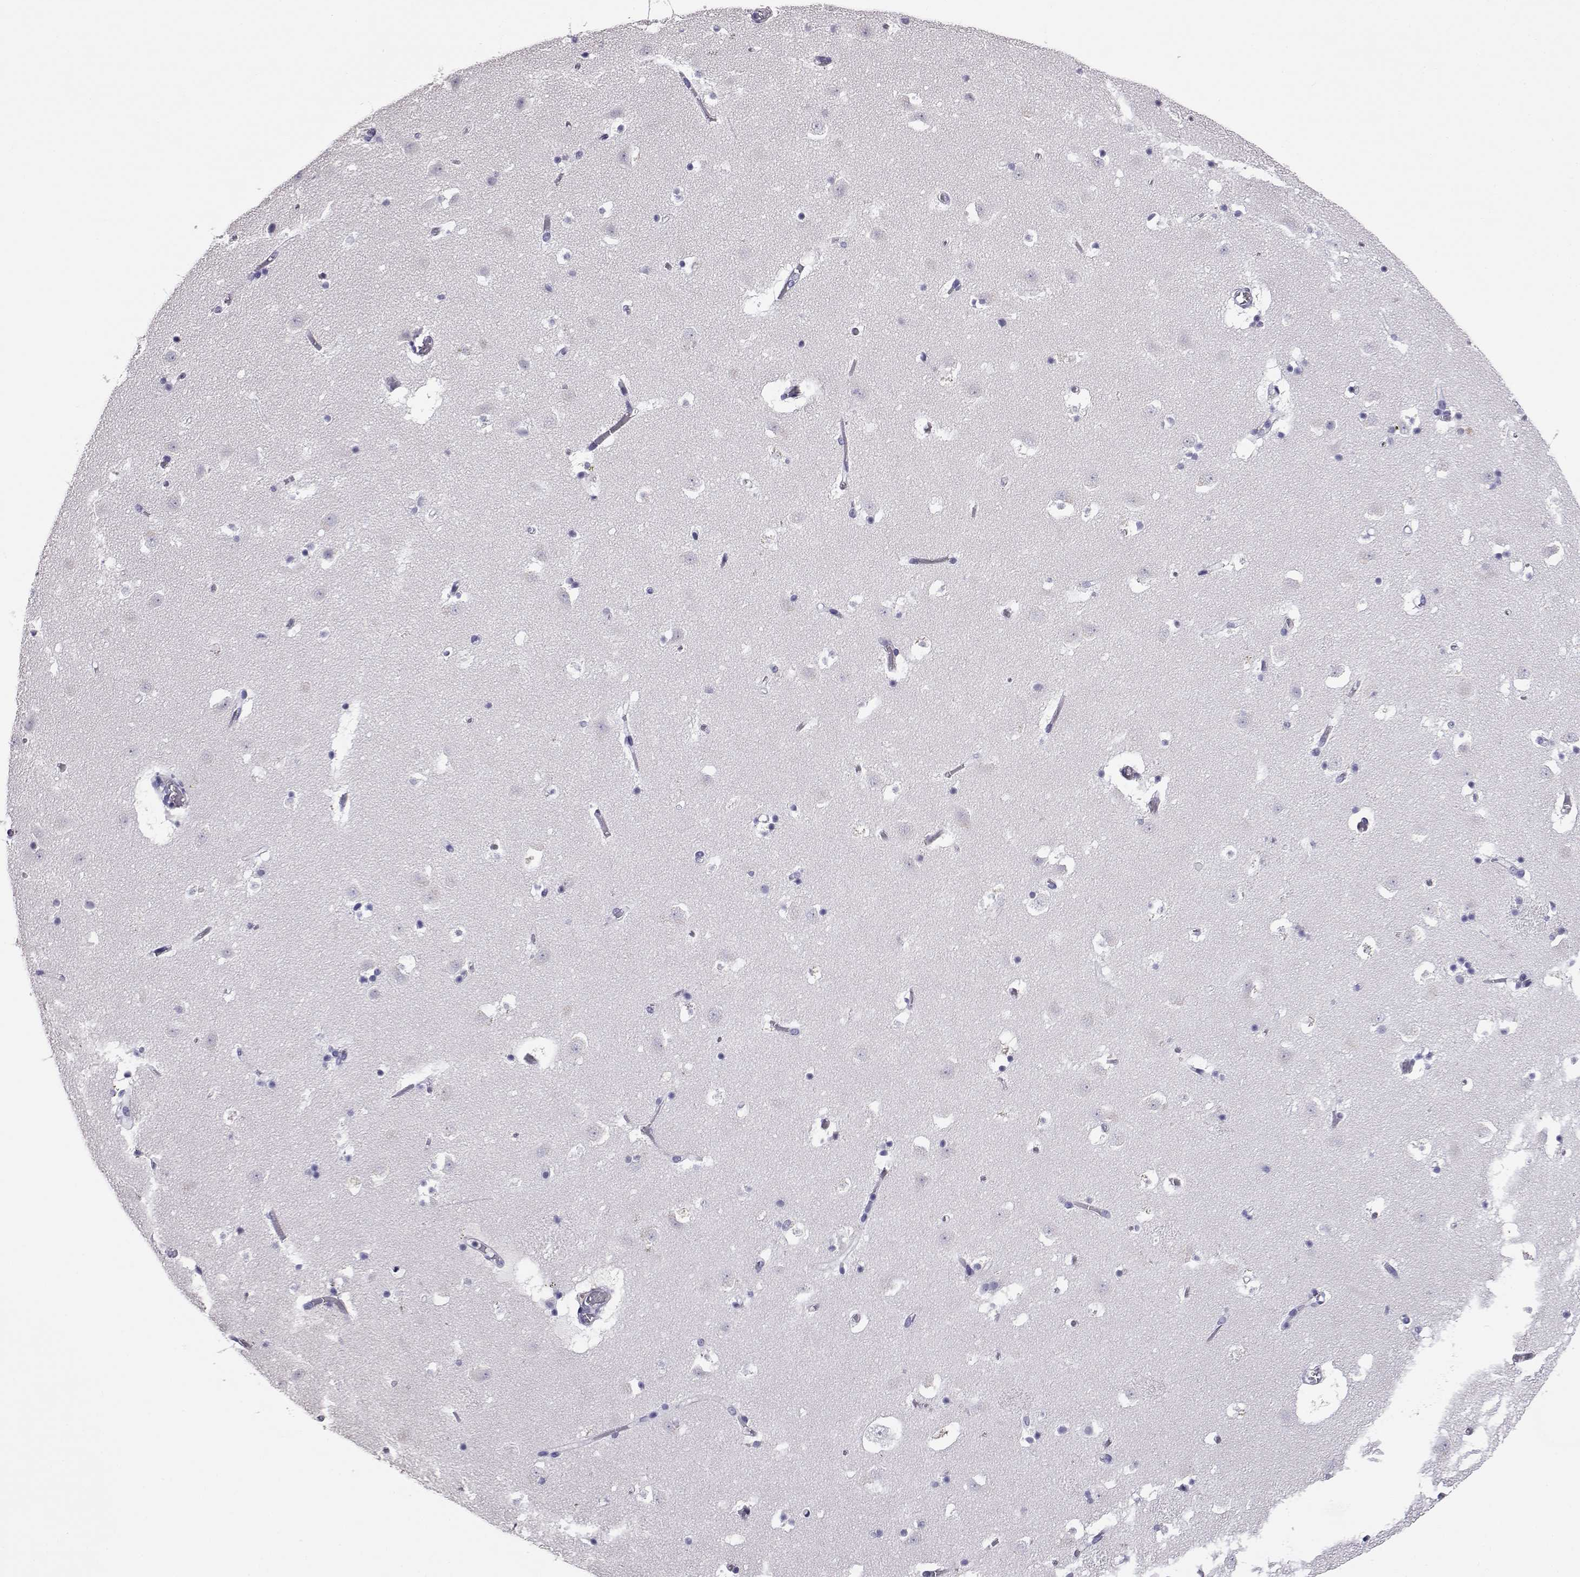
{"staining": {"intensity": "negative", "quantity": "none", "location": "none"}, "tissue": "caudate", "cell_type": "Glial cells", "image_type": "normal", "snomed": [{"axis": "morphology", "description": "Normal tissue, NOS"}, {"axis": "topography", "description": "Lateral ventricle wall"}], "caption": "A high-resolution photomicrograph shows immunohistochemistry (IHC) staining of unremarkable caudate, which demonstrates no significant staining in glial cells.", "gene": "AKR1B1", "patient": {"sex": "female", "age": 42}}